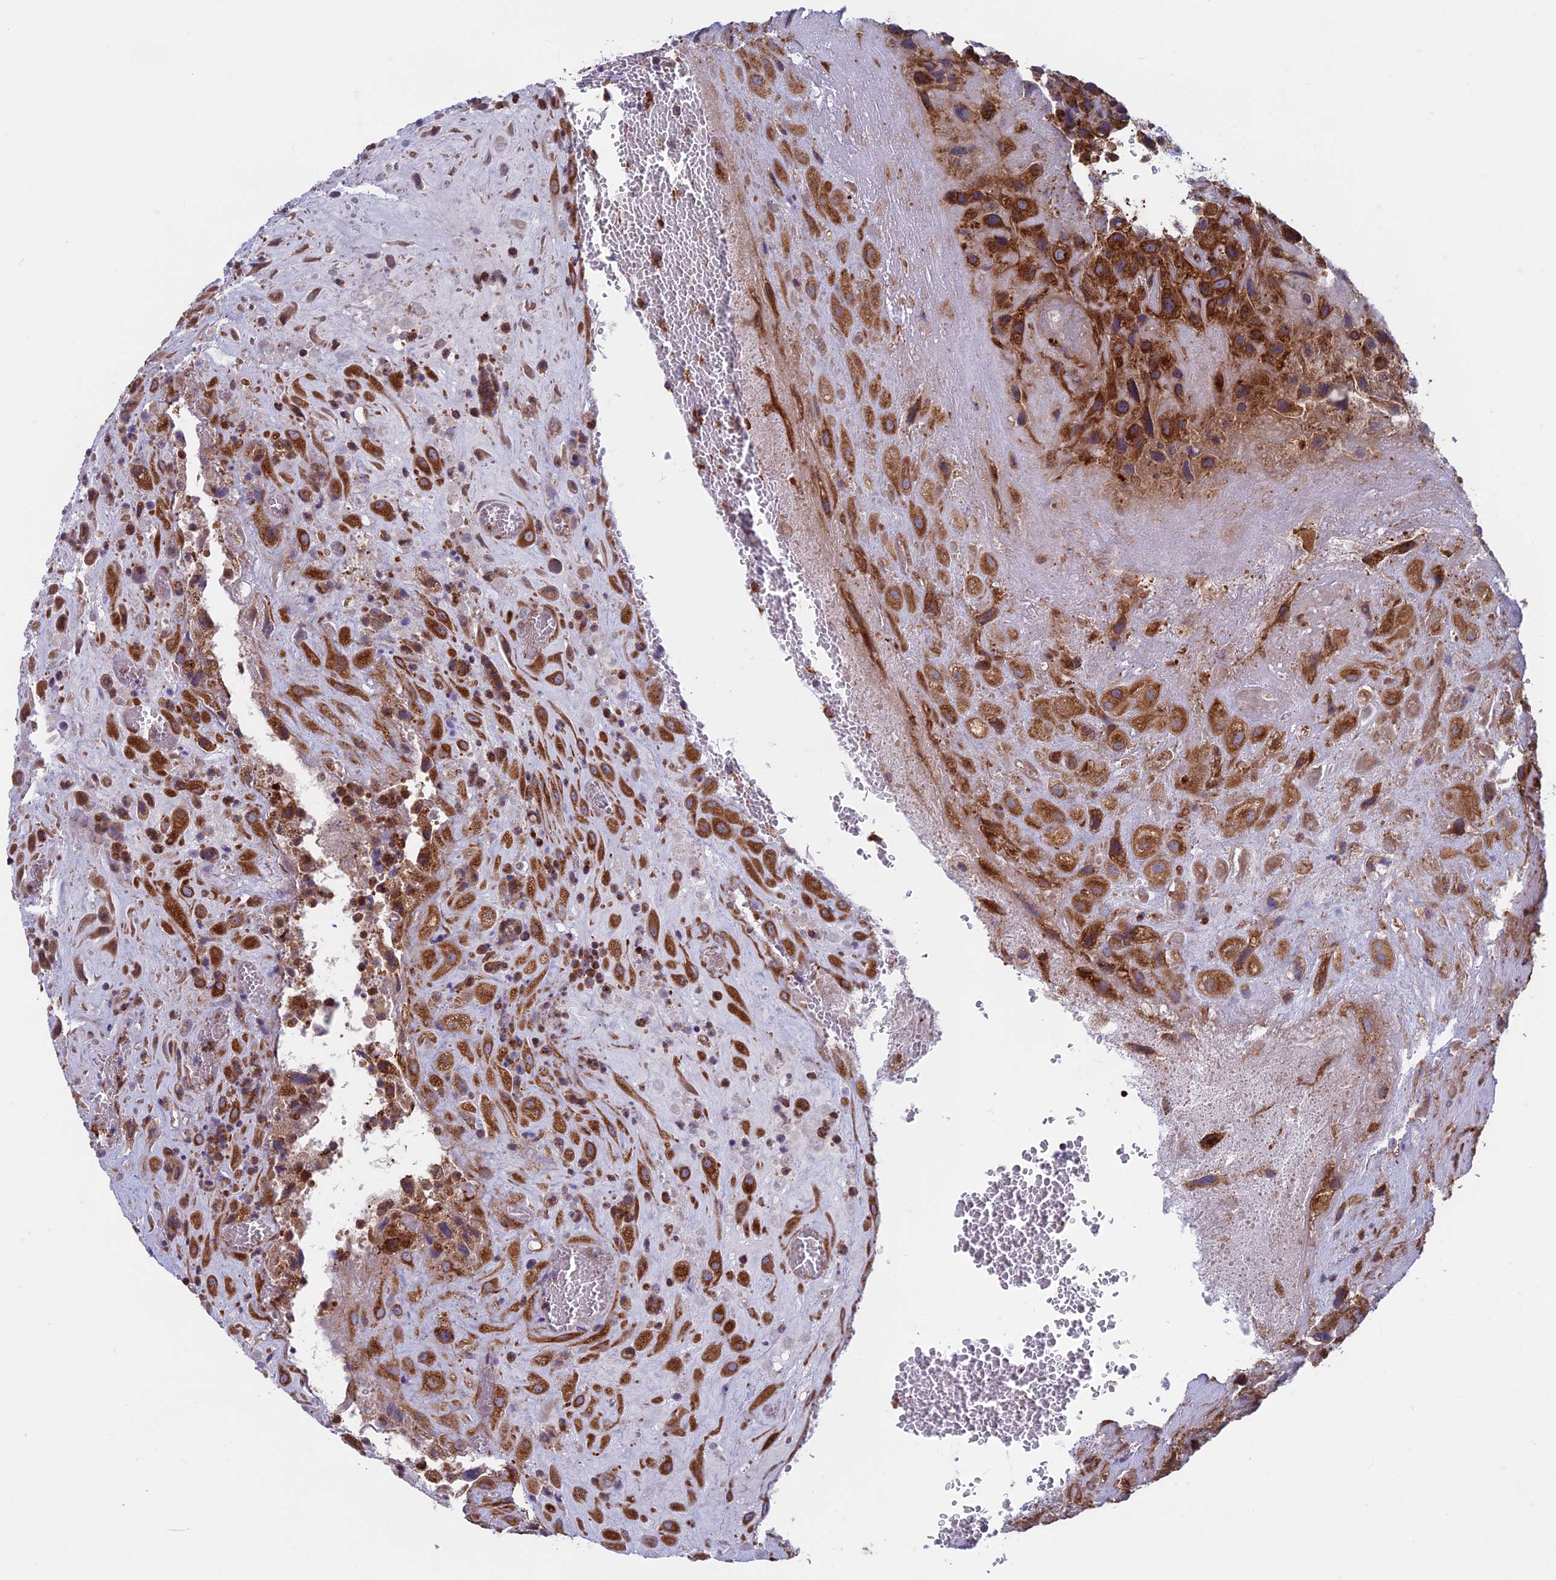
{"staining": {"intensity": "strong", "quantity": ">75%", "location": "cytoplasmic/membranous"}, "tissue": "placenta", "cell_type": "Decidual cells", "image_type": "normal", "snomed": [{"axis": "morphology", "description": "Normal tissue, NOS"}, {"axis": "topography", "description": "Placenta"}], "caption": "Immunohistochemistry (IHC) histopathology image of unremarkable human placenta stained for a protein (brown), which reveals high levels of strong cytoplasmic/membranous positivity in about >75% of decidual cells.", "gene": "DNM1L", "patient": {"sex": "female", "age": 35}}